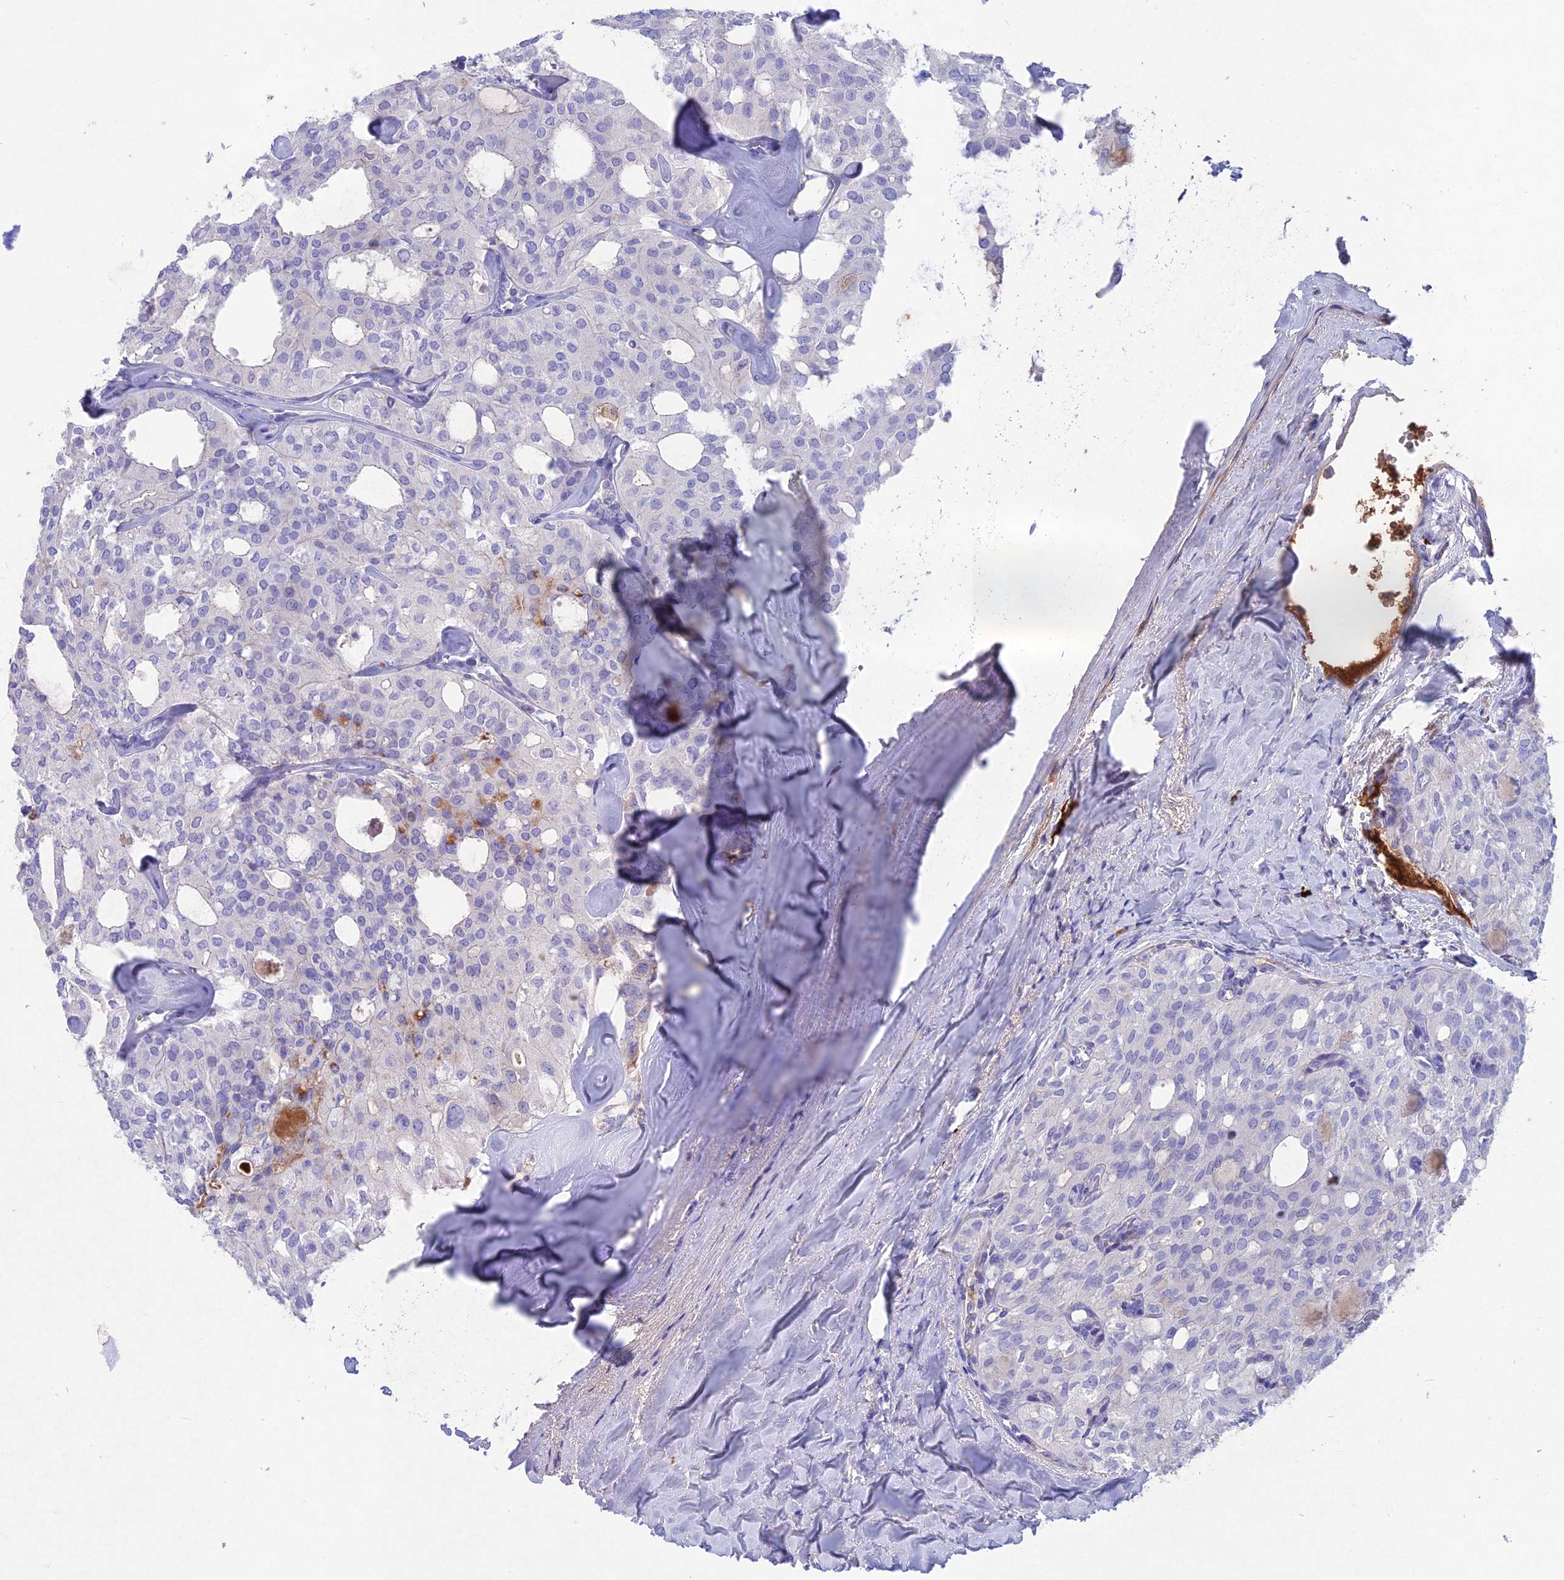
{"staining": {"intensity": "negative", "quantity": "none", "location": "none"}, "tissue": "thyroid cancer", "cell_type": "Tumor cells", "image_type": "cancer", "snomed": [{"axis": "morphology", "description": "Follicular adenoma carcinoma, NOS"}, {"axis": "topography", "description": "Thyroid gland"}], "caption": "DAB immunohistochemical staining of thyroid follicular adenoma carcinoma displays no significant staining in tumor cells. (DAB (3,3'-diaminobenzidine) immunohistochemistry visualized using brightfield microscopy, high magnification).", "gene": "SNAP91", "patient": {"sex": "male", "age": 75}}